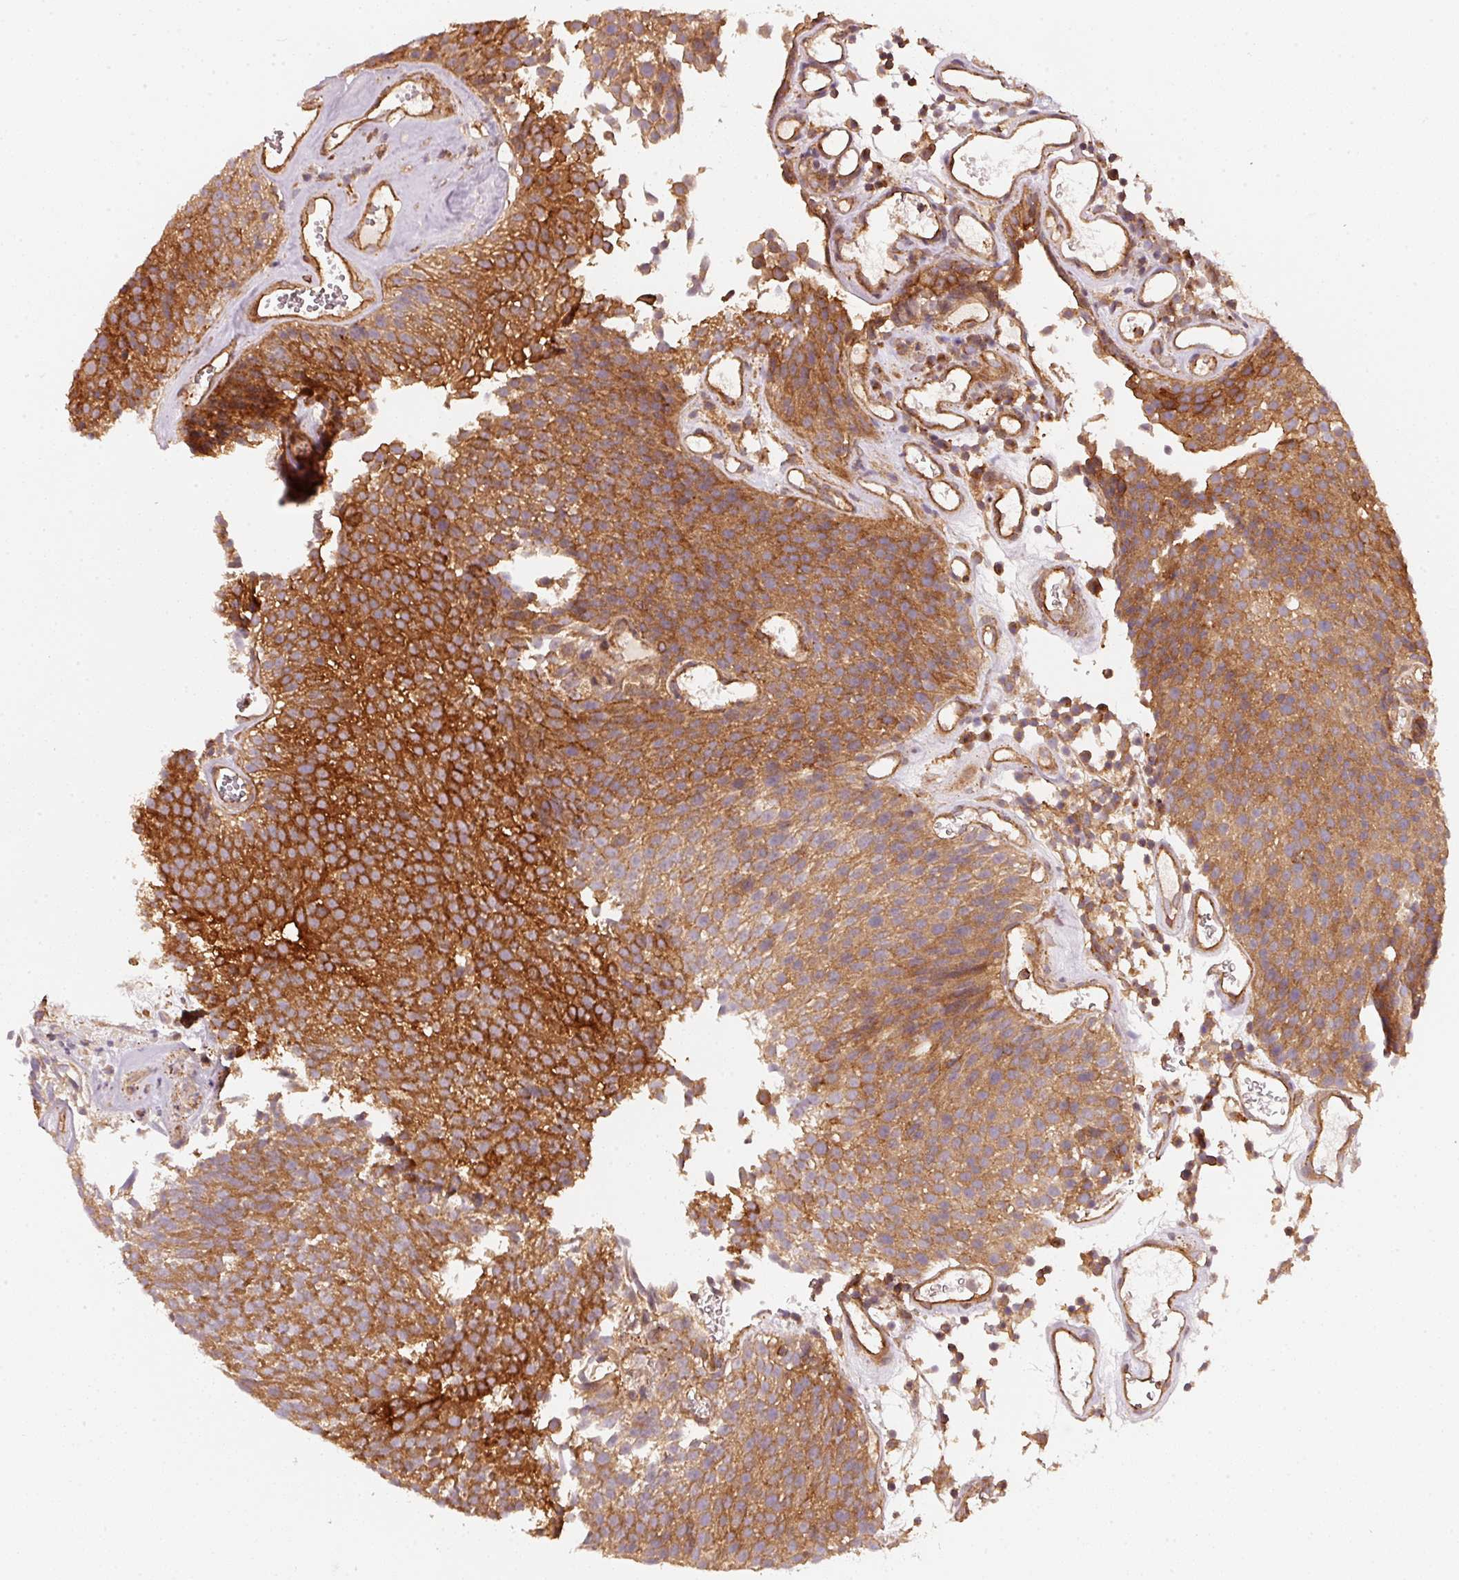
{"staining": {"intensity": "strong", "quantity": ">75%", "location": "cytoplasmic/membranous"}, "tissue": "urothelial cancer", "cell_type": "Tumor cells", "image_type": "cancer", "snomed": [{"axis": "morphology", "description": "Urothelial carcinoma, Low grade"}, {"axis": "topography", "description": "Urinary bladder"}], "caption": "Immunohistochemistry (IHC) staining of urothelial carcinoma (low-grade), which reveals high levels of strong cytoplasmic/membranous positivity in approximately >75% of tumor cells indicating strong cytoplasmic/membranous protein expression. The staining was performed using DAB (brown) for protein detection and nuclei were counterstained in hematoxylin (blue).", "gene": "CEP95", "patient": {"sex": "female", "age": 79}}